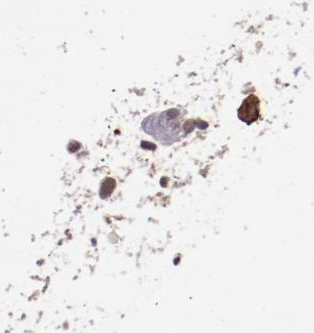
{"staining": {"intensity": "strong", "quantity": "<25%", "location": "cytoplasmic/membranous"}, "tissue": "urinary bladder", "cell_type": "Urothelial cells", "image_type": "normal", "snomed": [{"axis": "morphology", "description": "Normal tissue, NOS"}, {"axis": "topography", "description": "Urinary bladder"}], "caption": "Approximately <25% of urothelial cells in benign urinary bladder exhibit strong cytoplasmic/membranous protein positivity as visualized by brown immunohistochemical staining.", "gene": "ELF1", "patient": {"sex": "male", "age": 48}}